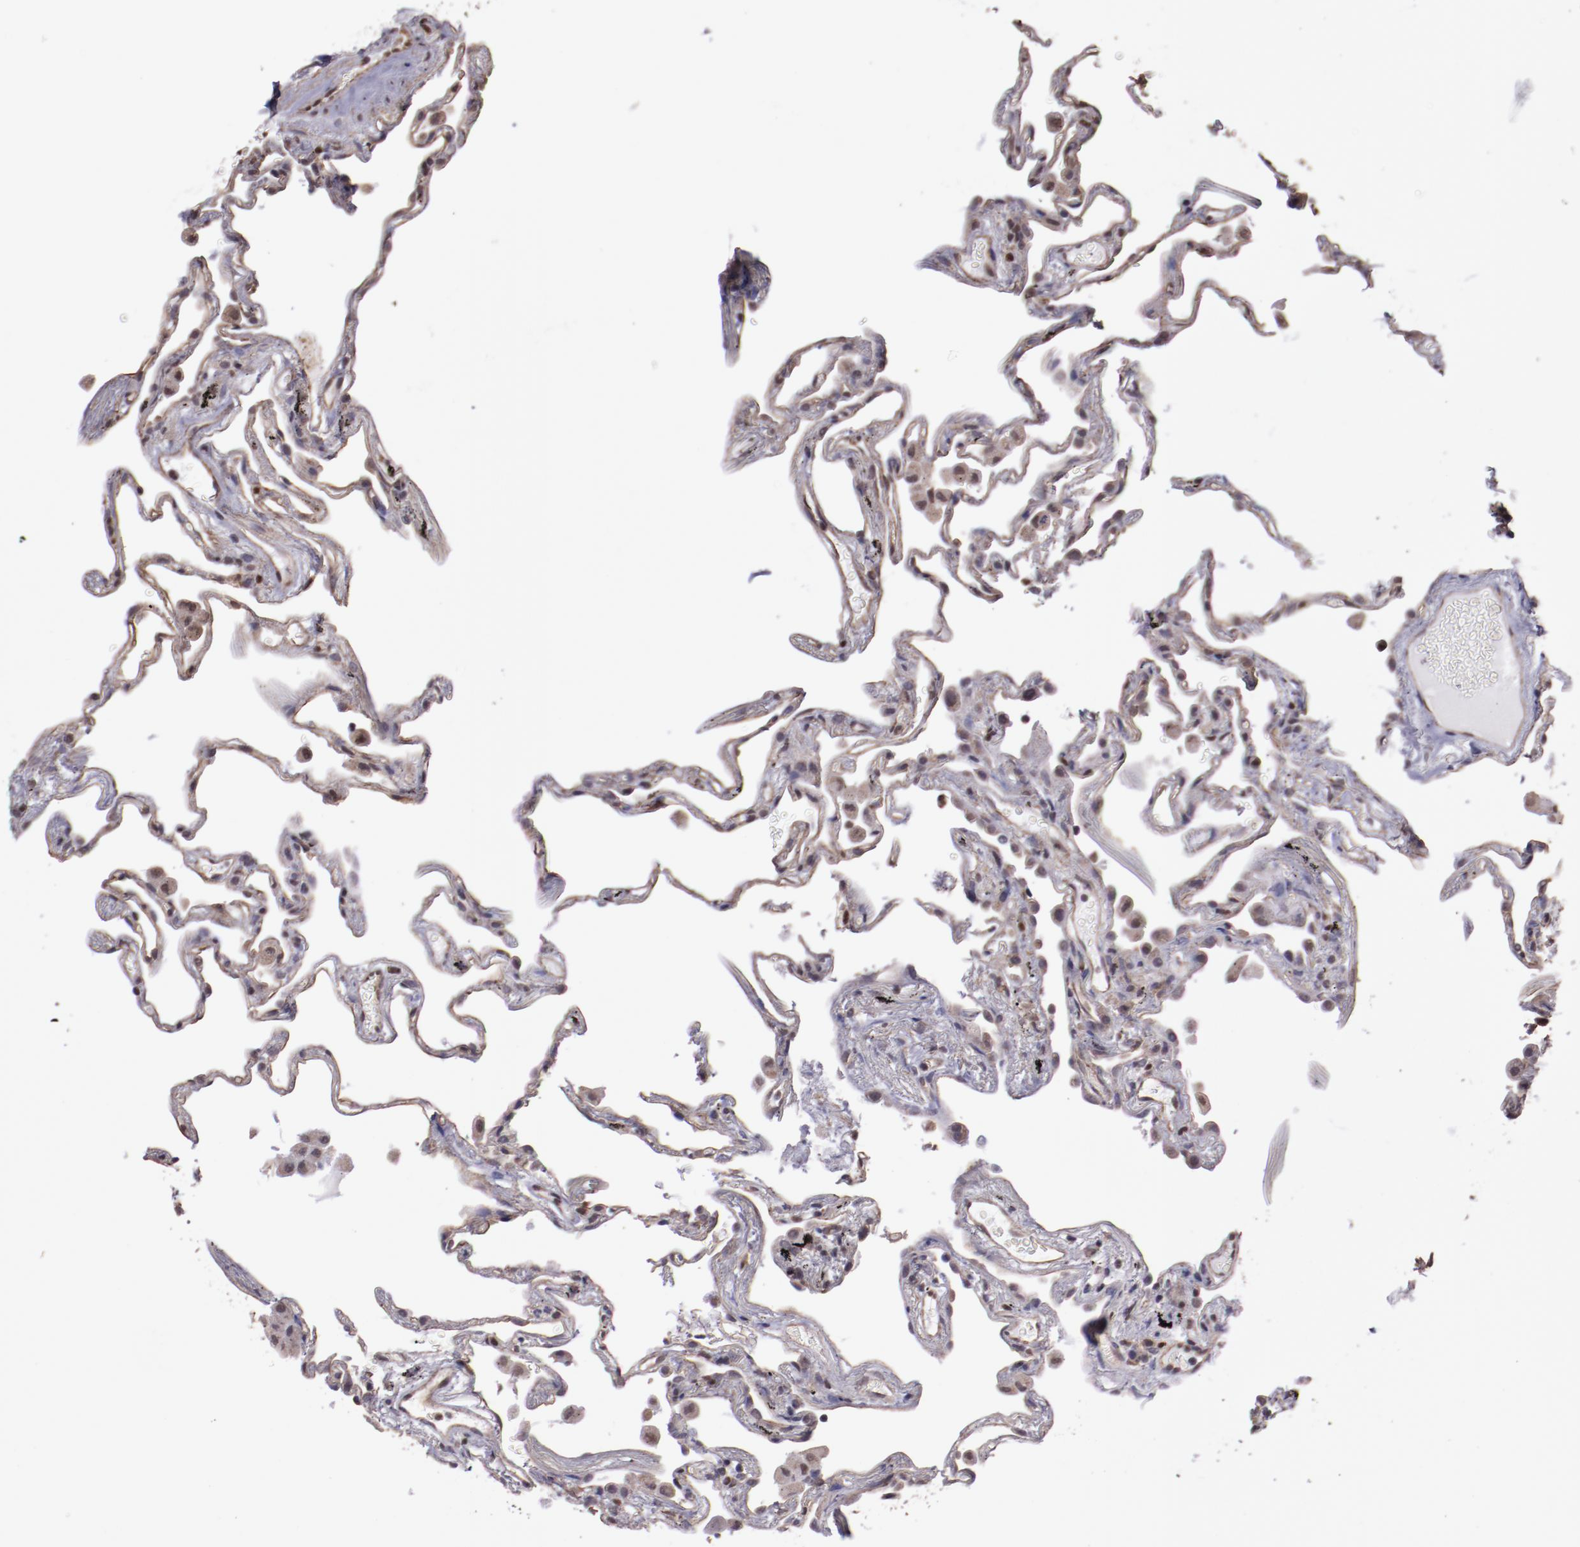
{"staining": {"intensity": "weak", "quantity": "25%-75%", "location": "nuclear"}, "tissue": "lung", "cell_type": "Alveolar cells", "image_type": "normal", "snomed": [{"axis": "morphology", "description": "Normal tissue, NOS"}, {"axis": "morphology", "description": "Inflammation, NOS"}, {"axis": "topography", "description": "Lung"}], "caption": "Protein analysis of normal lung demonstrates weak nuclear expression in about 25%-75% of alveolar cells.", "gene": "ELF1", "patient": {"sex": "male", "age": 69}}